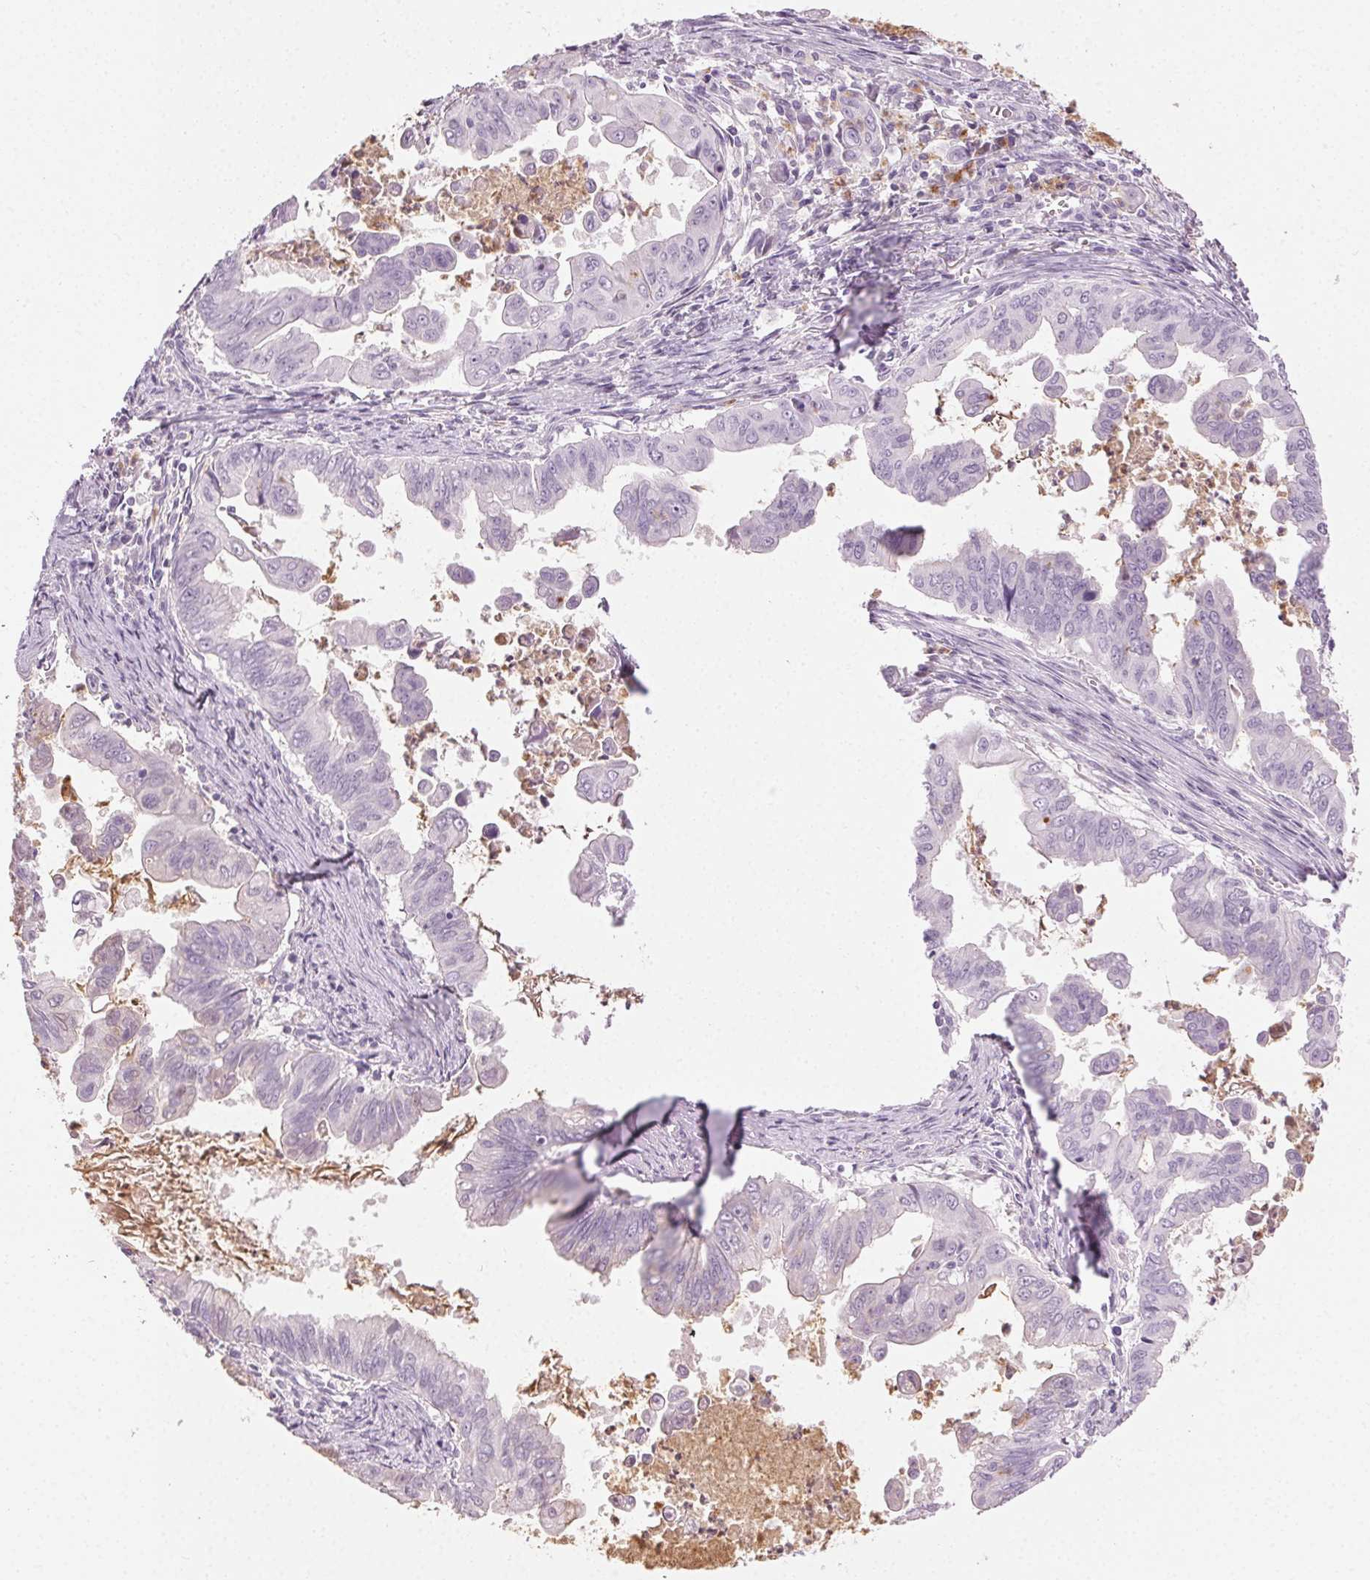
{"staining": {"intensity": "weak", "quantity": "<25%", "location": "cytoplasmic/membranous,nuclear"}, "tissue": "stomach cancer", "cell_type": "Tumor cells", "image_type": "cancer", "snomed": [{"axis": "morphology", "description": "Adenocarcinoma, NOS"}, {"axis": "topography", "description": "Stomach, upper"}], "caption": "Micrograph shows no protein positivity in tumor cells of stomach cancer tissue.", "gene": "MPO", "patient": {"sex": "male", "age": 80}}